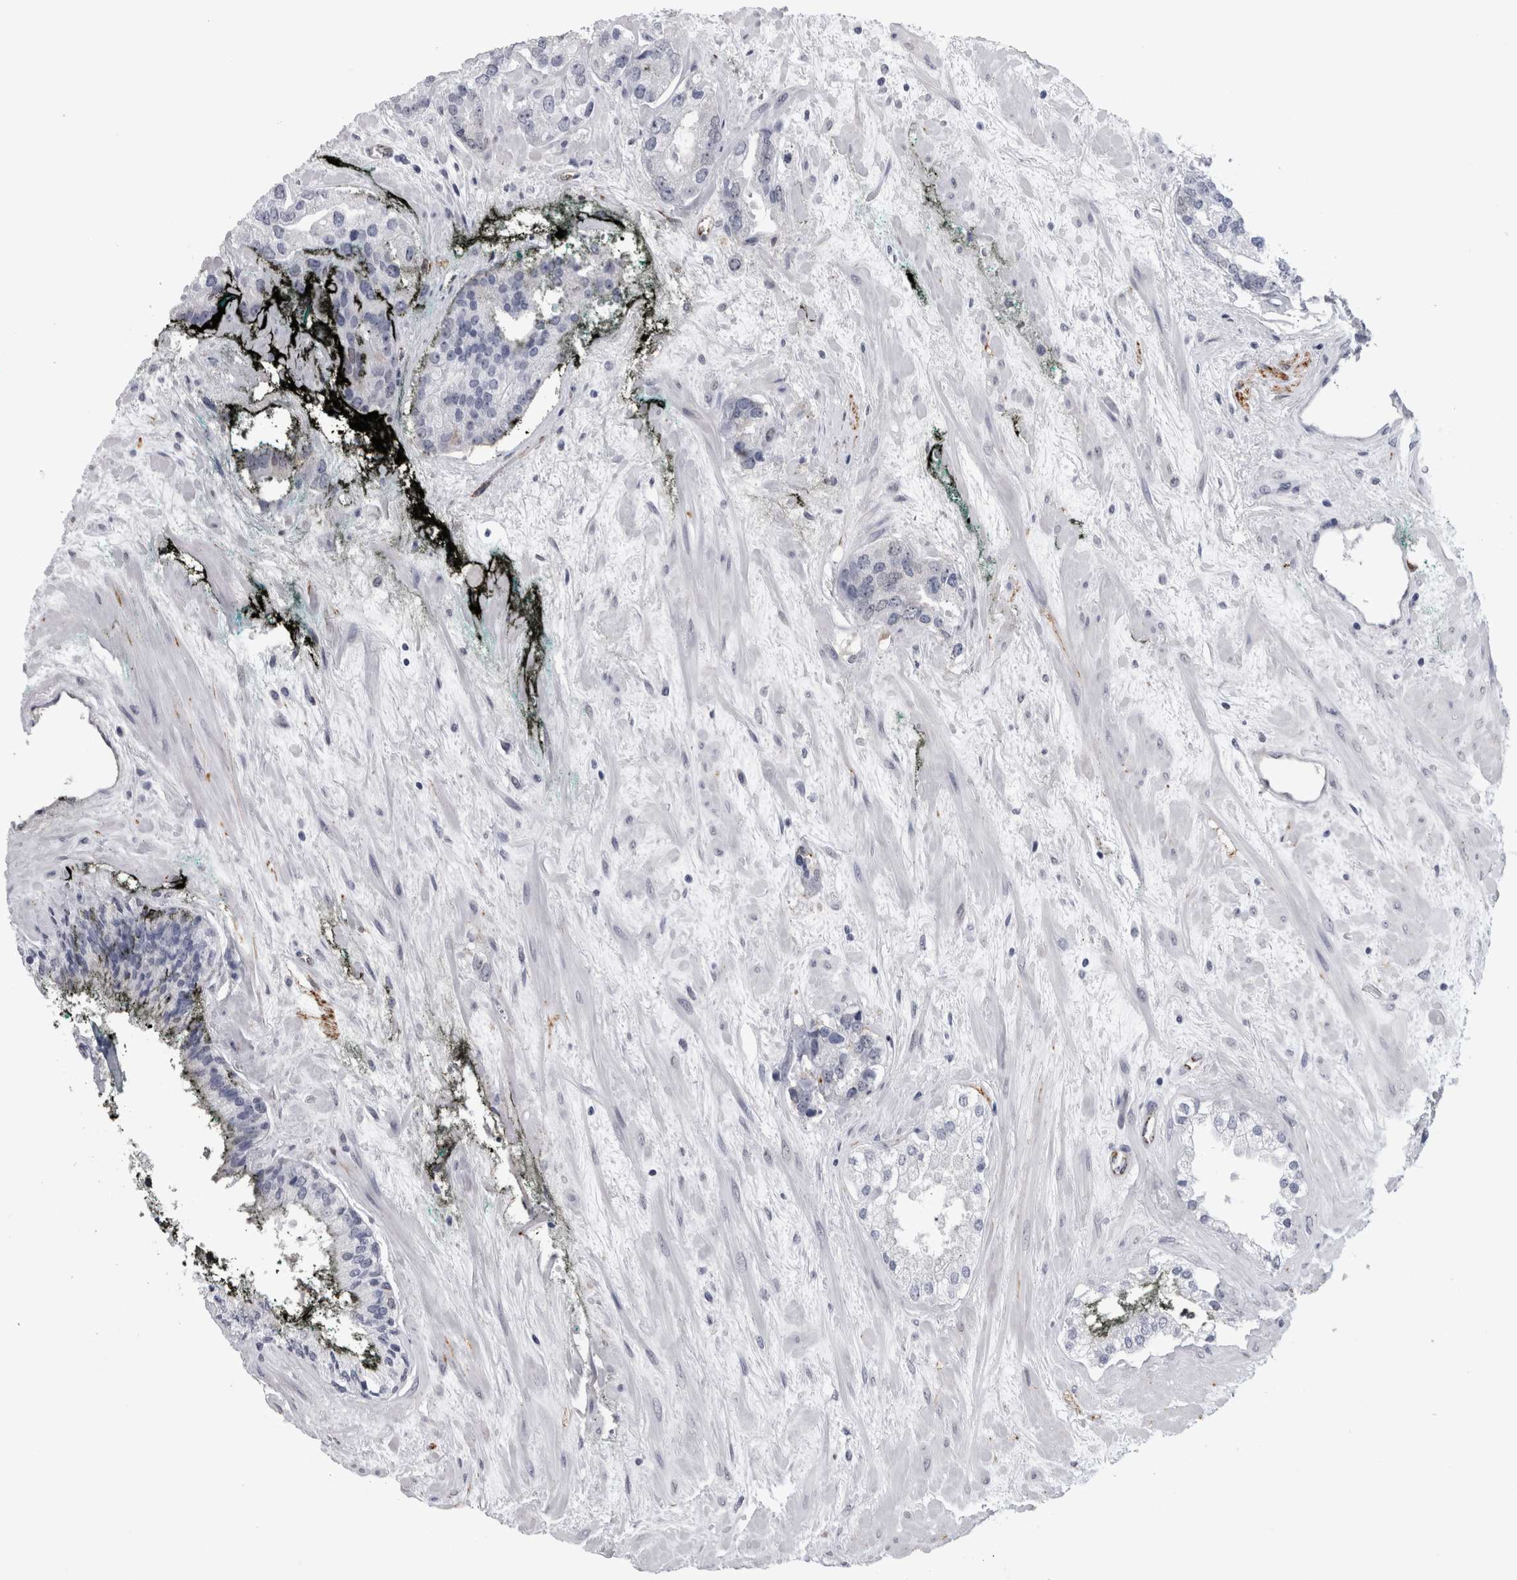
{"staining": {"intensity": "negative", "quantity": "none", "location": "none"}, "tissue": "prostate cancer", "cell_type": "Tumor cells", "image_type": "cancer", "snomed": [{"axis": "morphology", "description": "Adenocarcinoma, High grade"}, {"axis": "topography", "description": "Prostate"}], "caption": "Histopathology image shows no protein staining in tumor cells of adenocarcinoma (high-grade) (prostate) tissue. (DAB IHC, high magnification).", "gene": "ACOT7", "patient": {"sex": "male", "age": 71}}